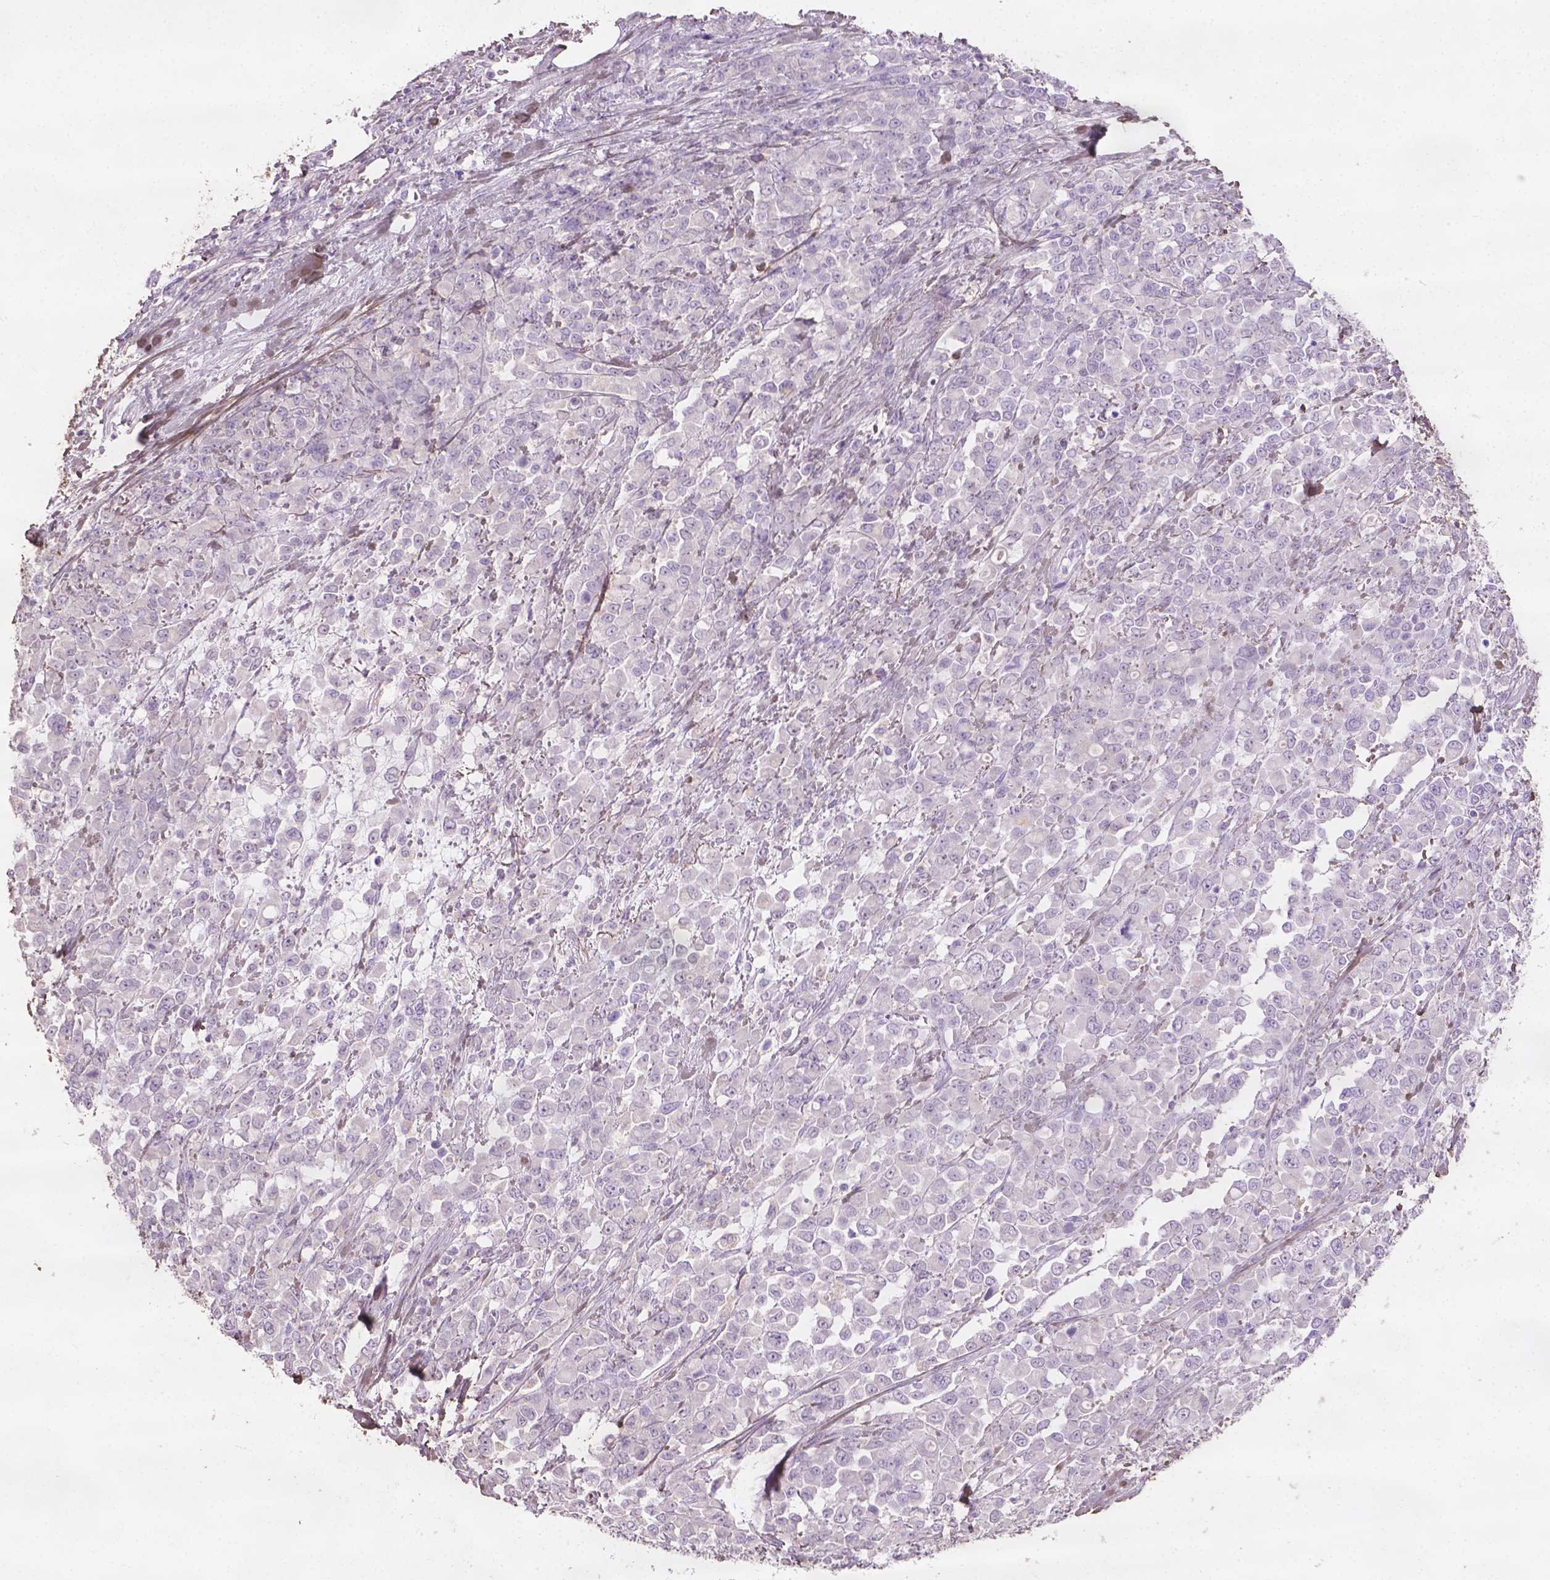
{"staining": {"intensity": "negative", "quantity": "none", "location": "none"}, "tissue": "stomach cancer", "cell_type": "Tumor cells", "image_type": "cancer", "snomed": [{"axis": "morphology", "description": "Adenocarcinoma, NOS"}, {"axis": "topography", "description": "Stomach"}], "caption": "A photomicrograph of human stomach cancer is negative for staining in tumor cells.", "gene": "DLG2", "patient": {"sex": "female", "age": 76}}